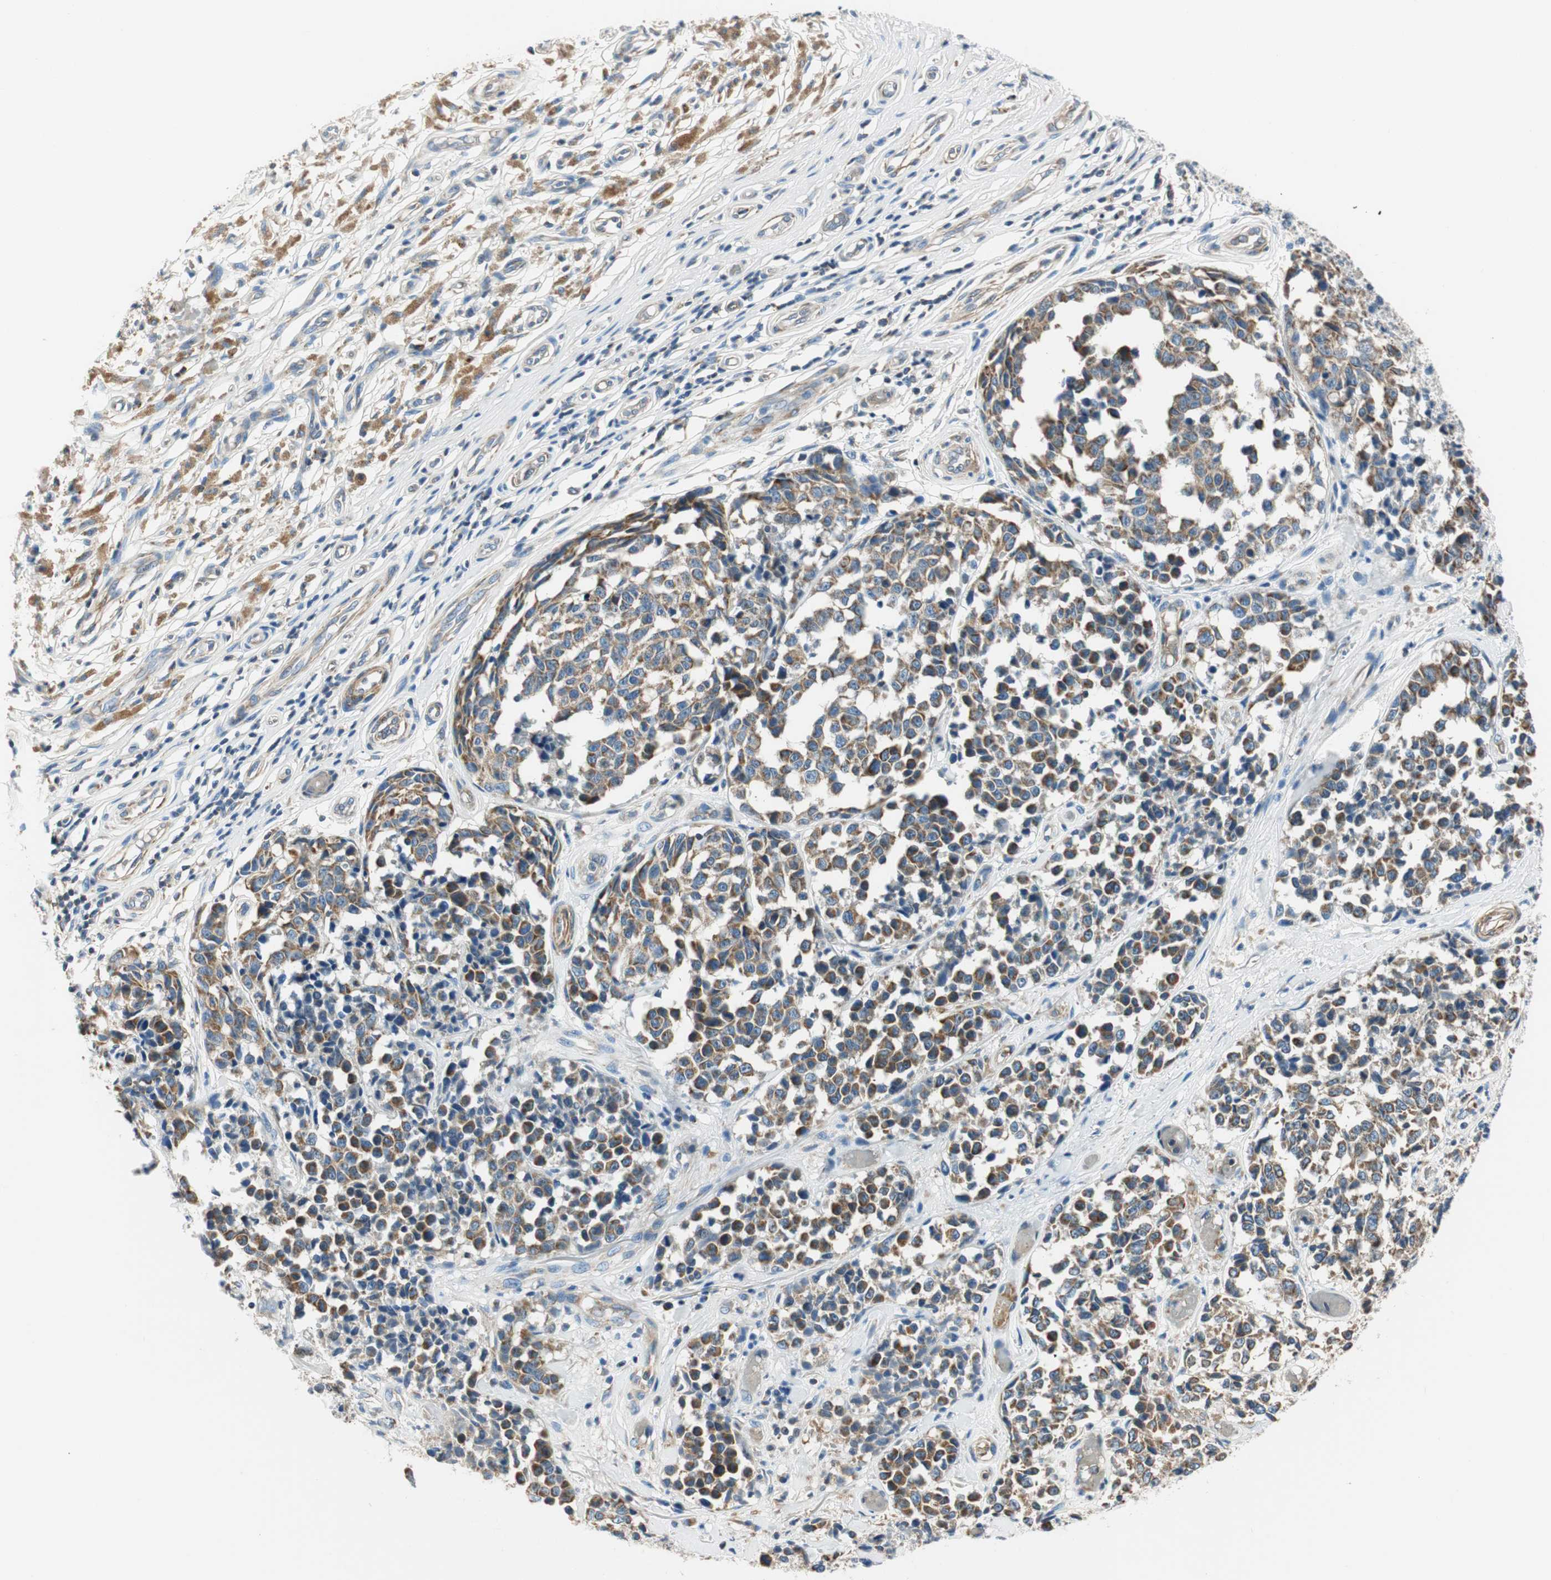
{"staining": {"intensity": "moderate", "quantity": ">75%", "location": "cytoplasmic/membranous"}, "tissue": "melanoma", "cell_type": "Tumor cells", "image_type": "cancer", "snomed": [{"axis": "morphology", "description": "Malignant melanoma, NOS"}, {"axis": "topography", "description": "Skin"}], "caption": "This is a histology image of immunohistochemistry (IHC) staining of melanoma, which shows moderate staining in the cytoplasmic/membranous of tumor cells.", "gene": "RORB", "patient": {"sex": "female", "age": 64}}